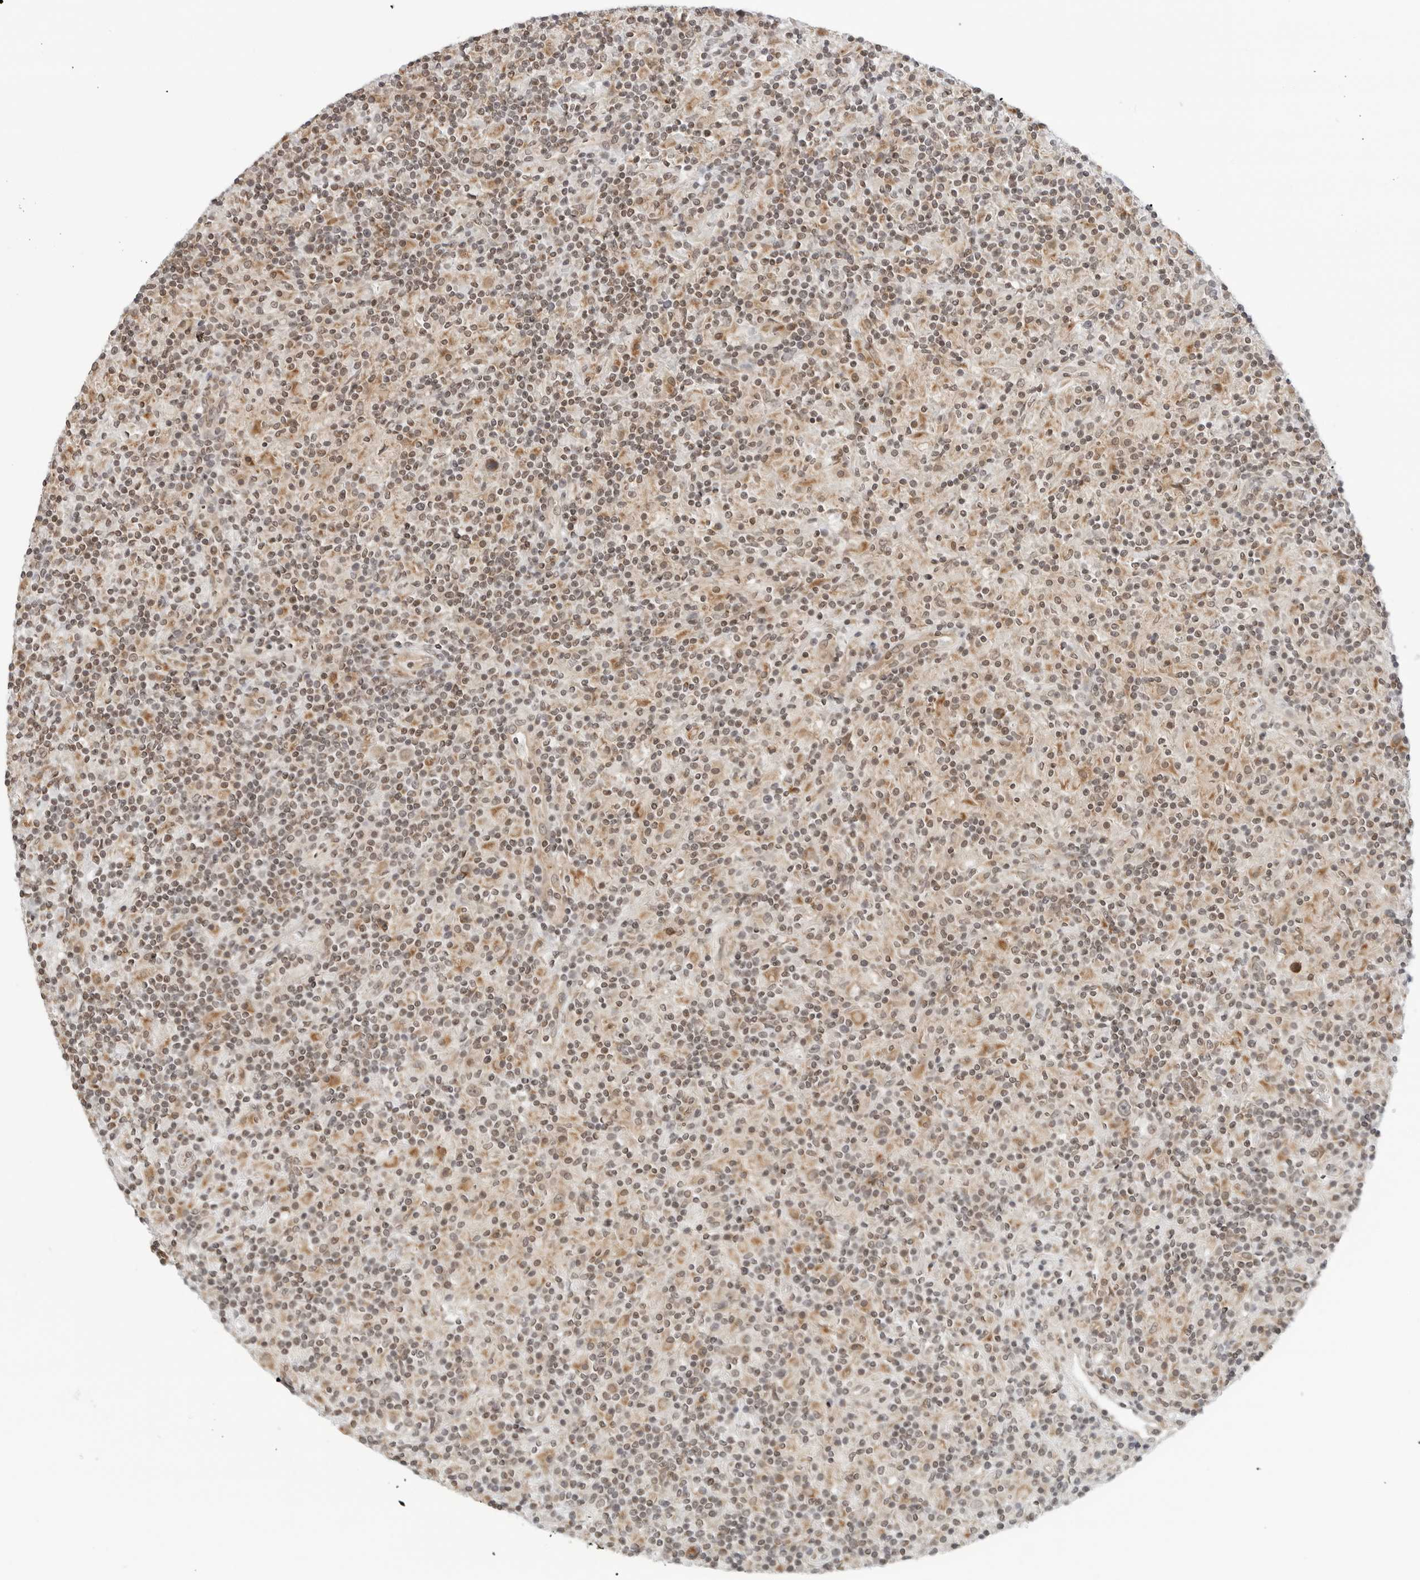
{"staining": {"intensity": "moderate", "quantity": "25%-75%", "location": "cytoplasmic/membranous"}, "tissue": "lymphoma", "cell_type": "Tumor cells", "image_type": "cancer", "snomed": [{"axis": "morphology", "description": "Hodgkin's disease, NOS"}, {"axis": "topography", "description": "Lymph node"}], "caption": "A histopathology image of human lymphoma stained for a protein reveals moderate cytoplasmic/membranous brown staining in tumor cells. (DAB (3,3'-diaminobenzidine) = brown stain, brightfield microscopy at high magnification).", "gene": "POLR3GL", "patient": {"sex": "male", "age": 70}}